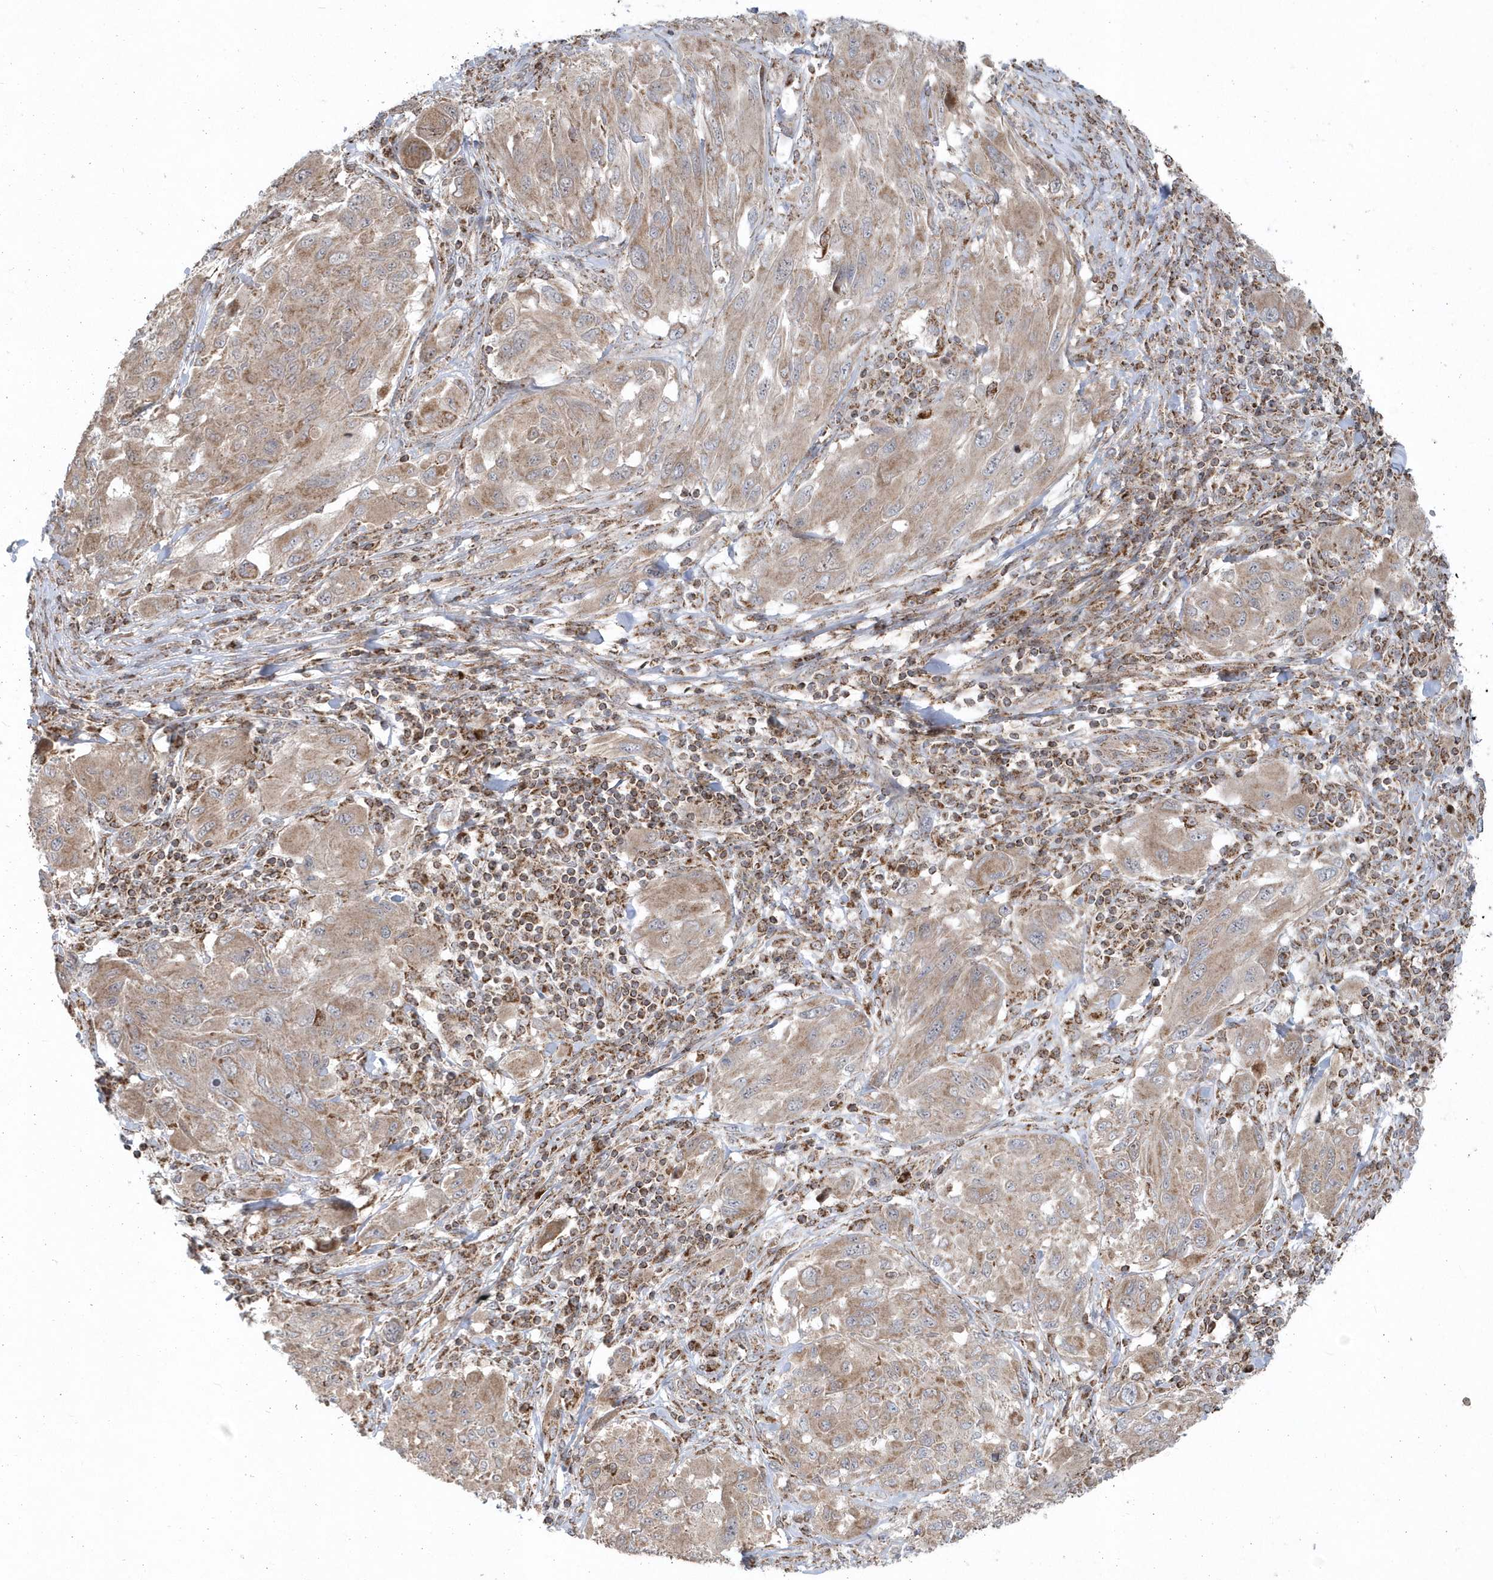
{"staining": {"intensity": "weak", "quantity": ">75%", "location": "cytoplasmic/membranous"}, "tissue": "melanoma", "cell_type": "Tumor cells", "image_type": "cancer", "snomed": [{"axis": "morphology", "description": "Malignant melanoma, NOS"}, {"axis": "topography", "description": "Skin"}], "caption": "DAB immunohistochemical staining of malignant melanoma demonstrates weak cytoplasmic/membranous protein positivity in approximately >75% of tumor cells.", "gene": "PPP1R7", "patient": {"sex": "female", "age": 91}}